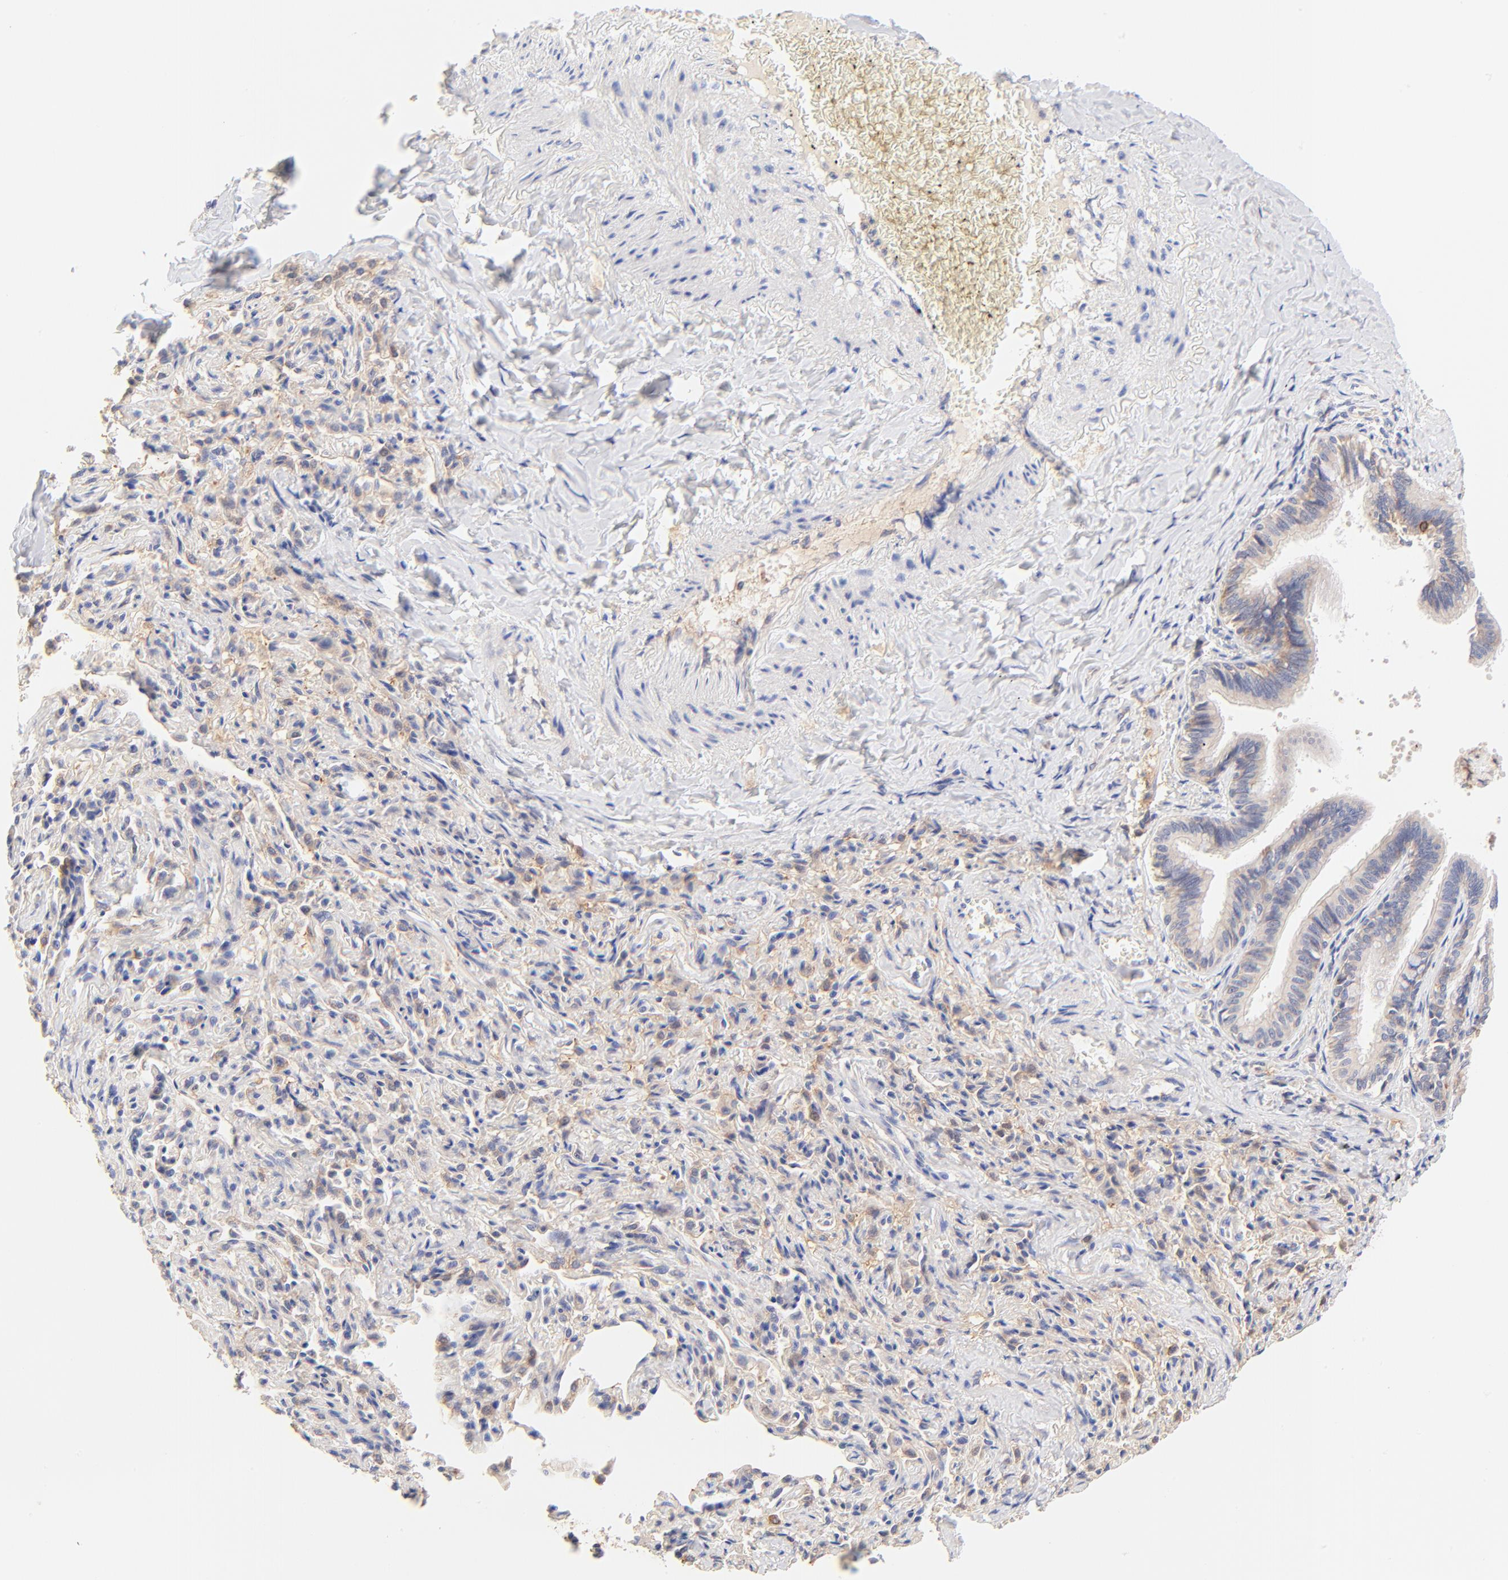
{"staining": {"intensity": "moderate", "quantity": "25%-75%", "location": "cytoplasmic/membranous"}, "tissue": "bronchus", "cell_type": "Respiratory epithelial cells", "image_type": "normal", "snomed": [{"axis": "morphology", "description": "Normal tissue, NOS"}, {"axis": "topography", "description": "Lung"}], "caption": "IHC histopathology image of unremarkable bronchus: bronchus stained using immunohistochemistry (IHC) reveals medium levels of moderate protein expression localized specifically in the cytoplasmic/membranous of respiratory epithelial cells, appearing as a cytoplasmic/membranous brown color.", "gene": "PTK7", "patient": {"sex": "male", "age": 64}}